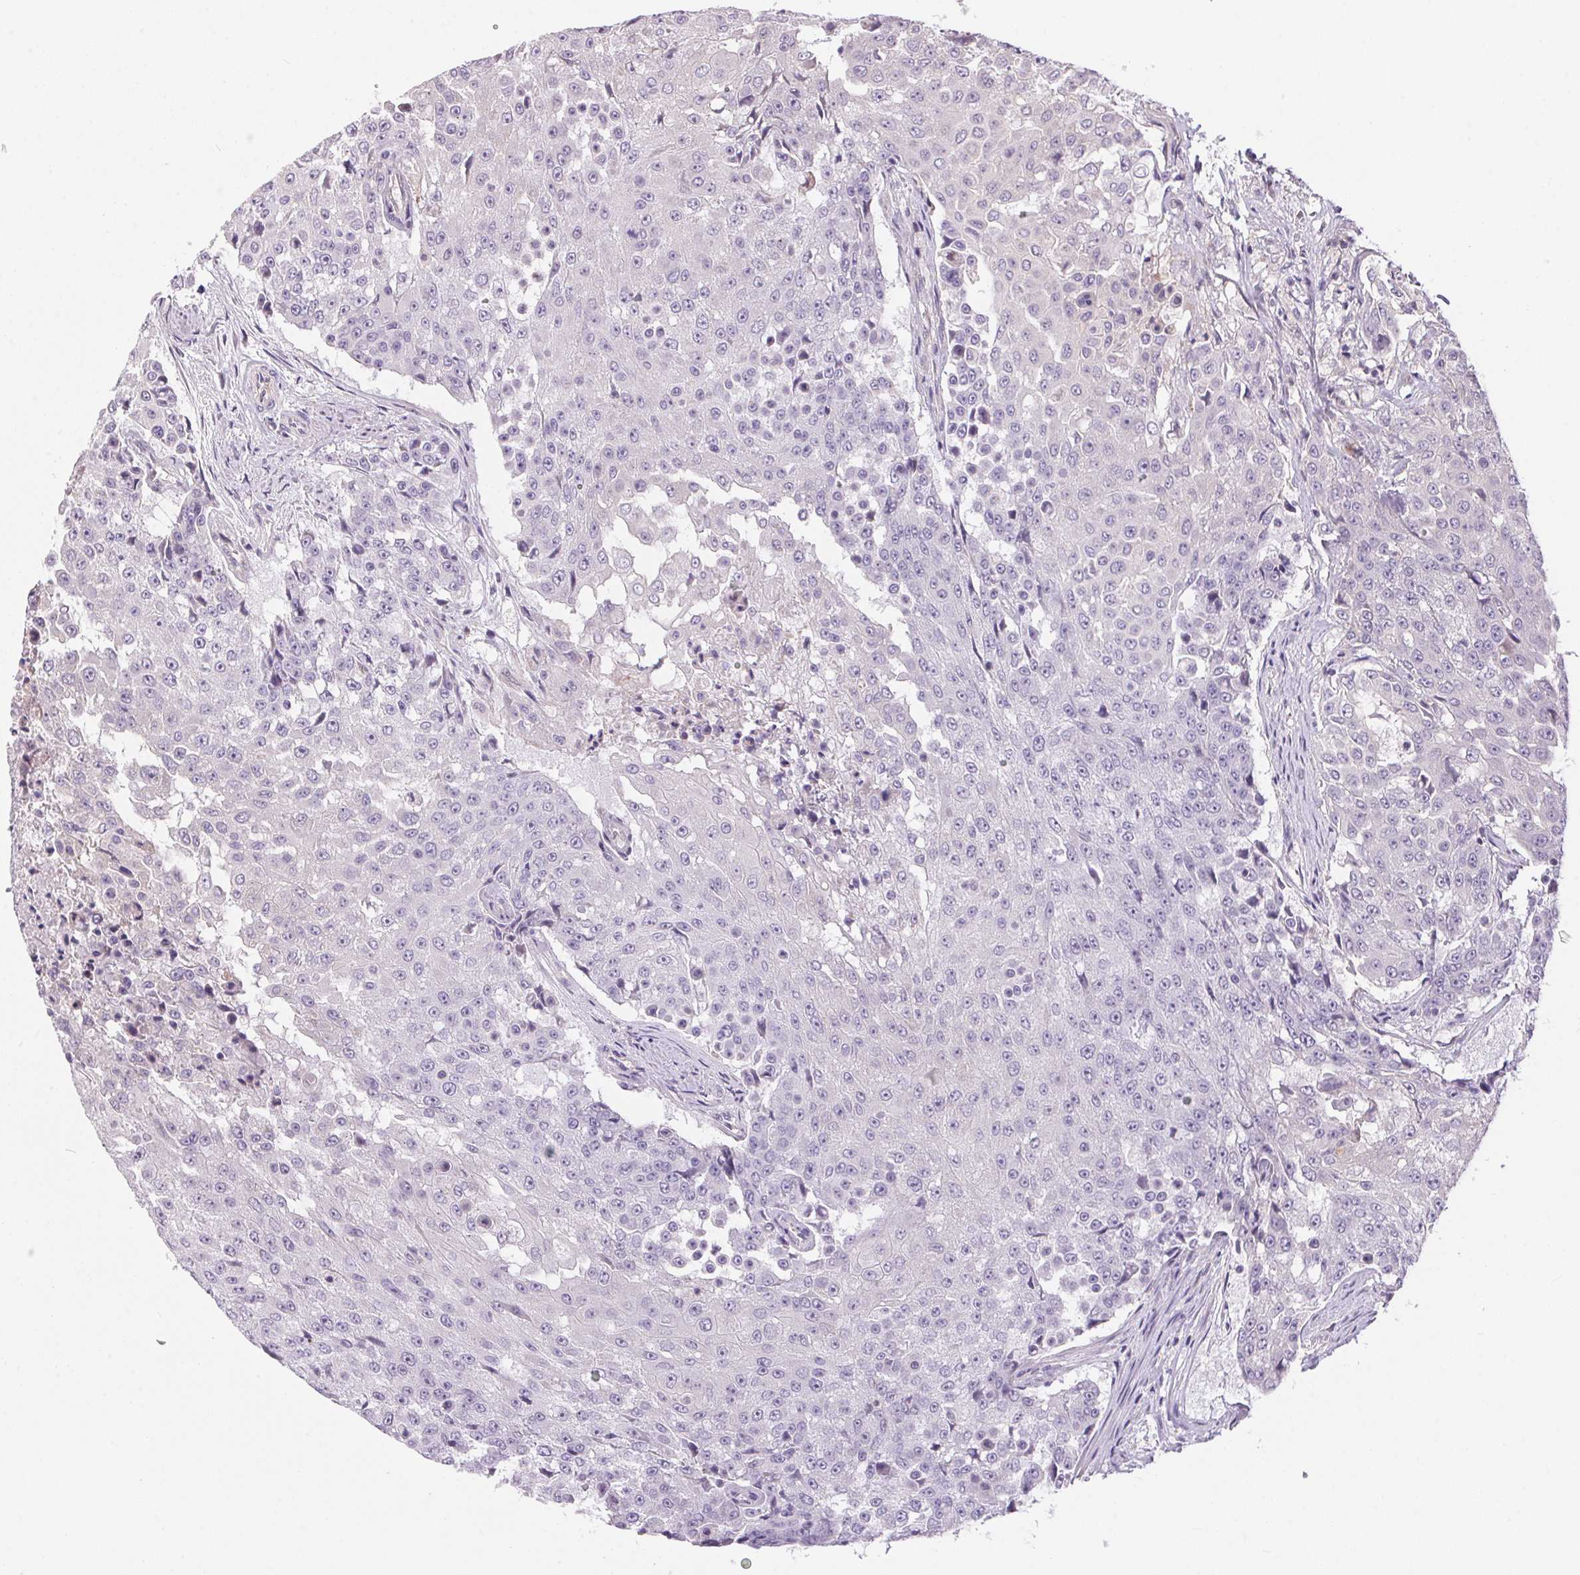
{"staining": {"intensity": "negative", "quantity": "none", "location": "none"}, "tissue": "urothelial cancer", "cell_type": "Tumor cells", "image_type": "cancer", "snomed": [{"axis": "morphology", "description": "Urothelial carcinoma, High grade"}, {"axis": "topography", "description": "Urinary bladder"}], "caption": "Tumor cells are negative for protein expression in human high-grade urothelial carcinoma. Nuclei are stained in blue.", "gene": "UNC13B", "patient": {"sex": "female", "age": 63}}